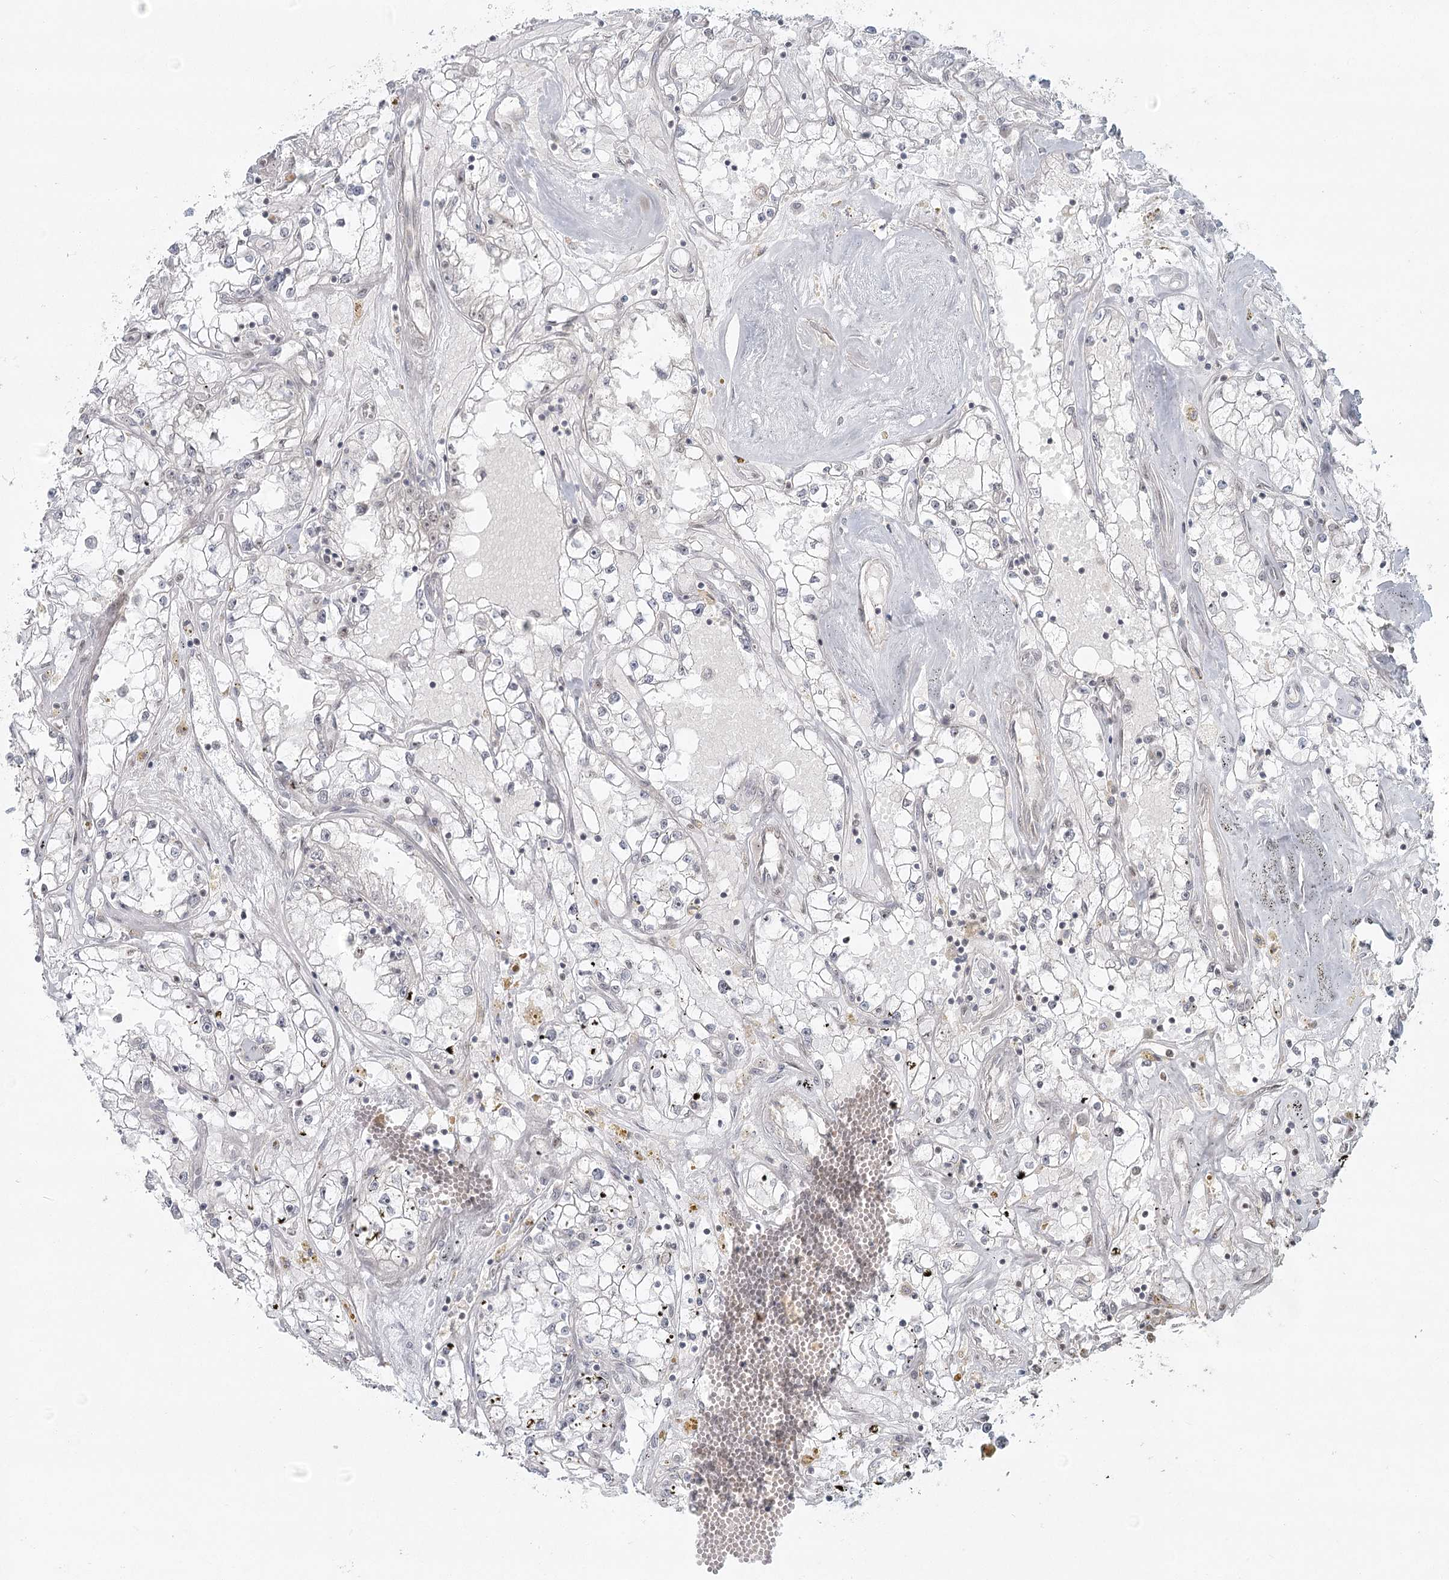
{"staining": {"intensity": "negative", "quantity": "none", "location": "none"}, "tissue": "renal cancer", "cell_type": "Tumor cells", "image_type": "cancer", "snomed": [{"axis": "morphology", "description": "Adenocarcinoma, NOS"}, {"axis": "topography", "description": "Kidney"}], "caption": "Tumor cells are negative for protein expression in human renal cancer (adenocarcinoma).", "gene": "R3HCC1L", "patient": {"sex": "male", "age": 56}}